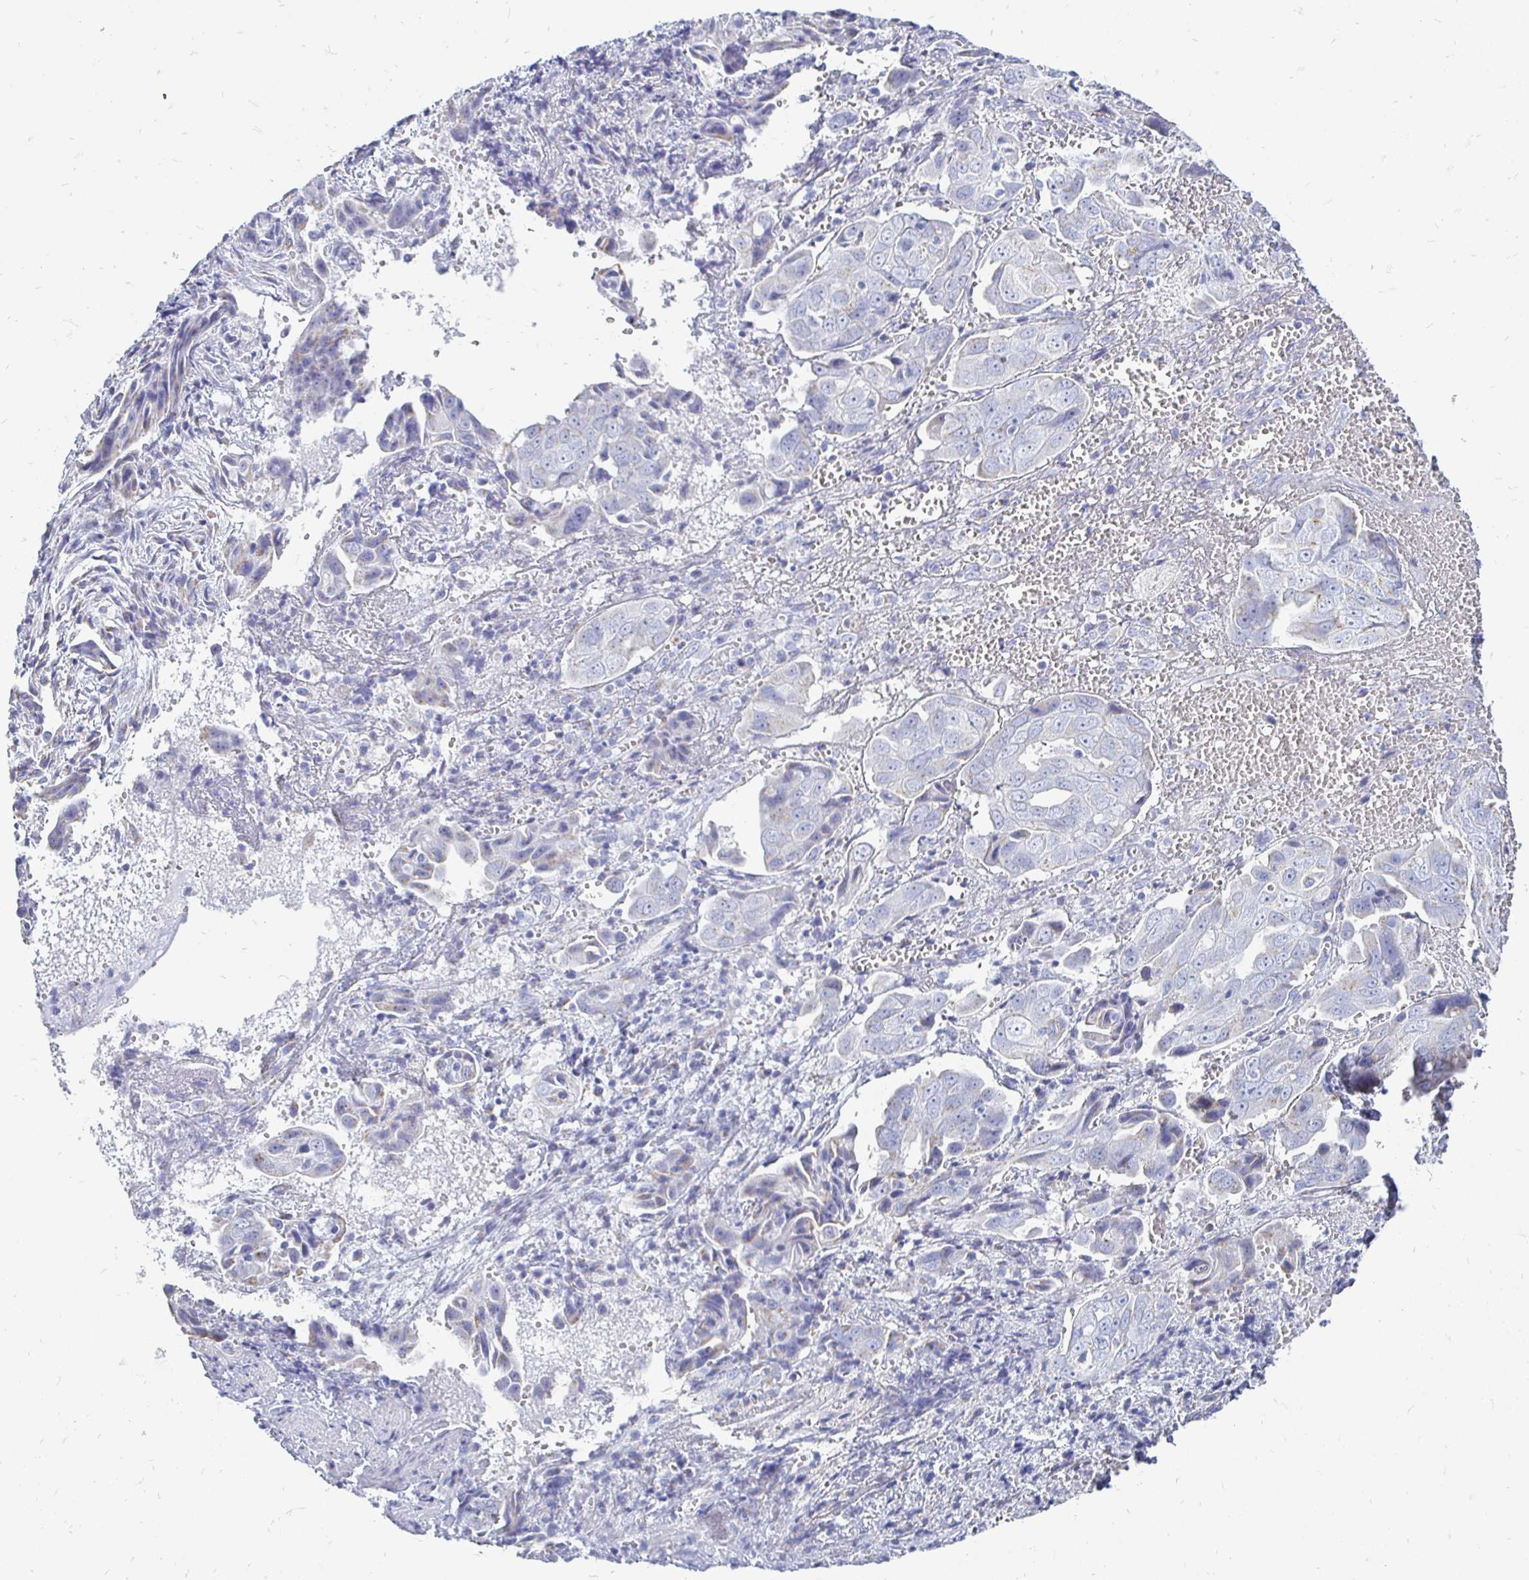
{"staining": {"intensity": "negative", "quantity": "none", "location": "none"}, "tissue": "ovarian cancer", "cell_type": "Tumor cells", "image_type": "cancer", "snomed": [{"axis": "morphology", "description": "Carcinoma, endometroid"}, {"axis": "topography", "description": "Ovary"}], "caption": "DAB (3,3'-diaminobenzidine) immunohistochemical staining of endometroid carcinoma (ovarian) exhibits no significant staining in tumor cells.", "gene": "PAGE4", "patient": {"sex": "female", "age": 70}}